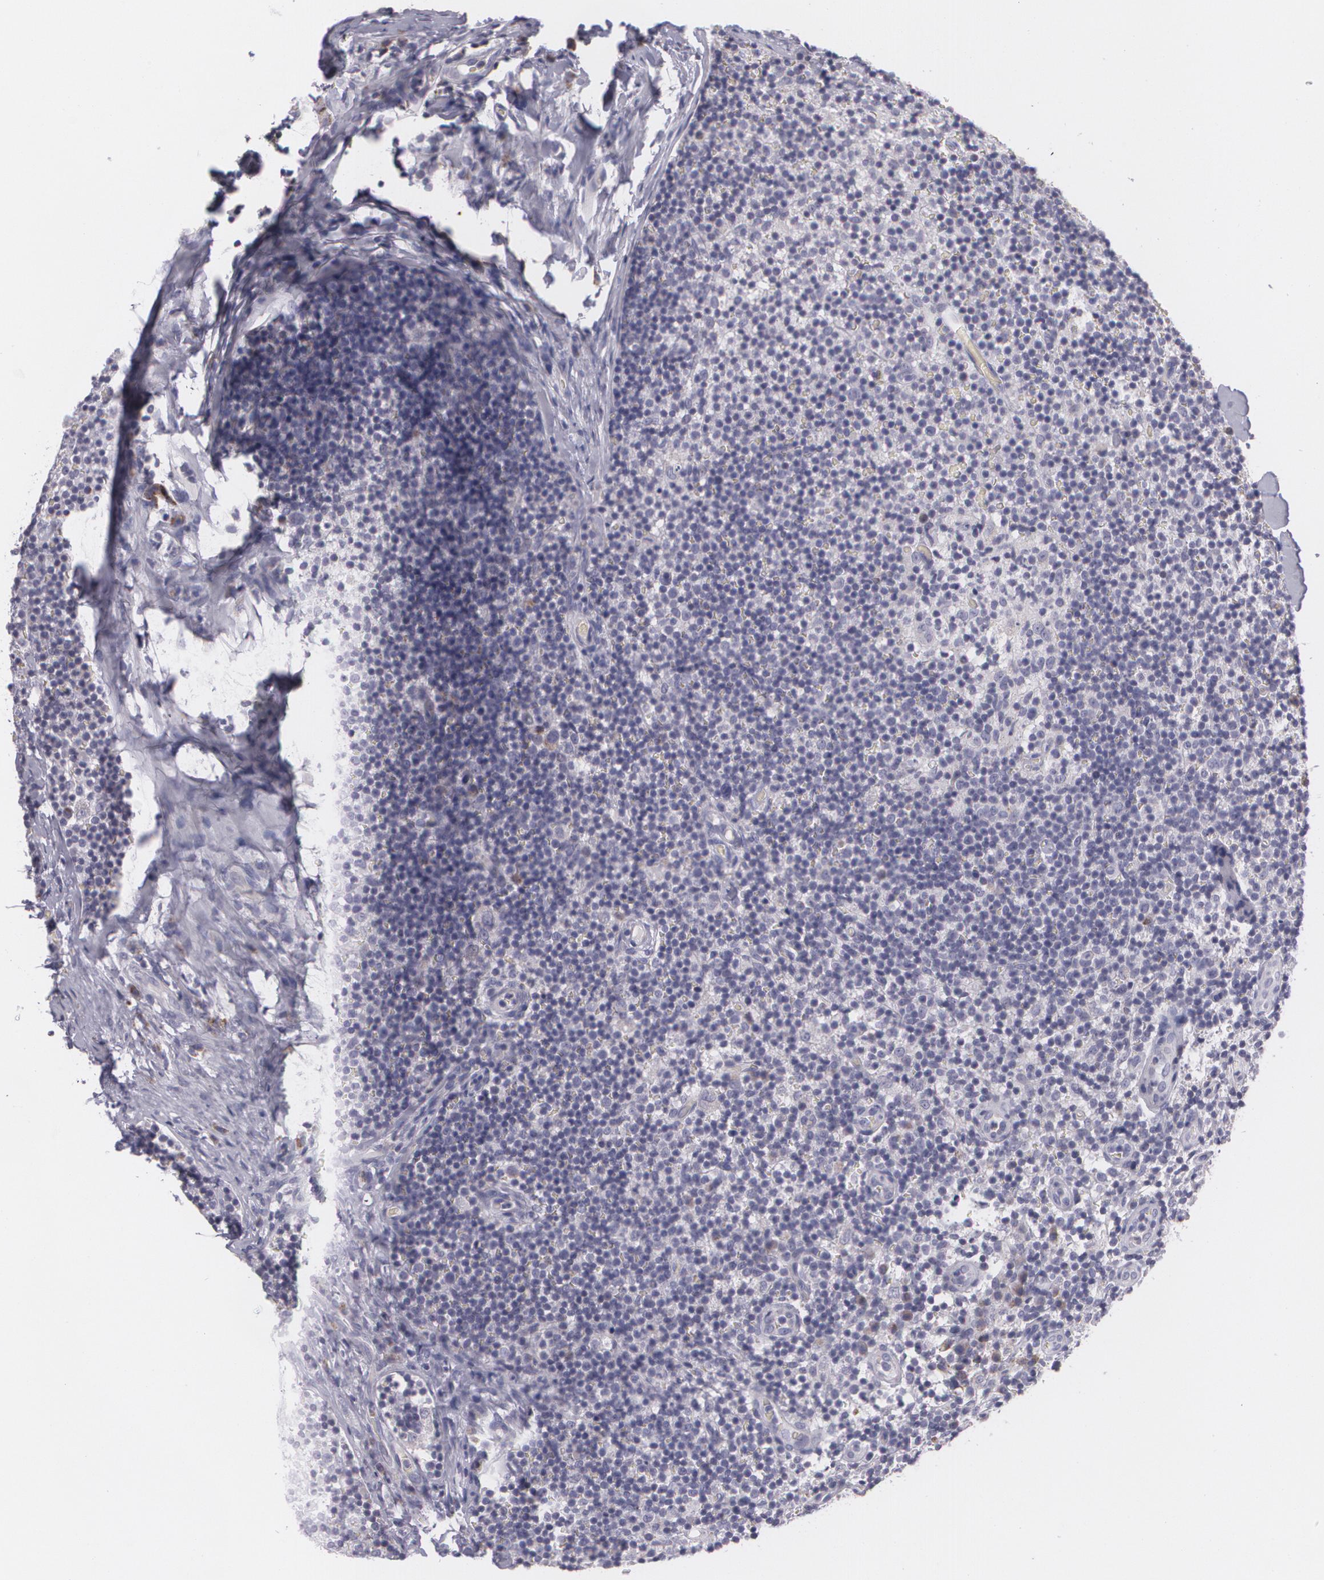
{"staining": {"intensity": "negative", "quantity": "none", "location": "none"}, "tissue": "lymph node", "cell_type": "Germinal center cells", "image_type": "normal", "snomed": [{"axis": "morphology", "description": "Normal tissue, NOS"}, {"axis": "morphology", "description": "Inflammation, NOS"}, {"axis": "topography", "description": "Lymph node"}], "caption": "High power microscopy micrograph of an immunohistochemistry photomicrograph of benign lymph node, revealing no significant expression in germinal center cells.", "gene": "CILK1", "patient": {"sex": "male", "age": 46}}